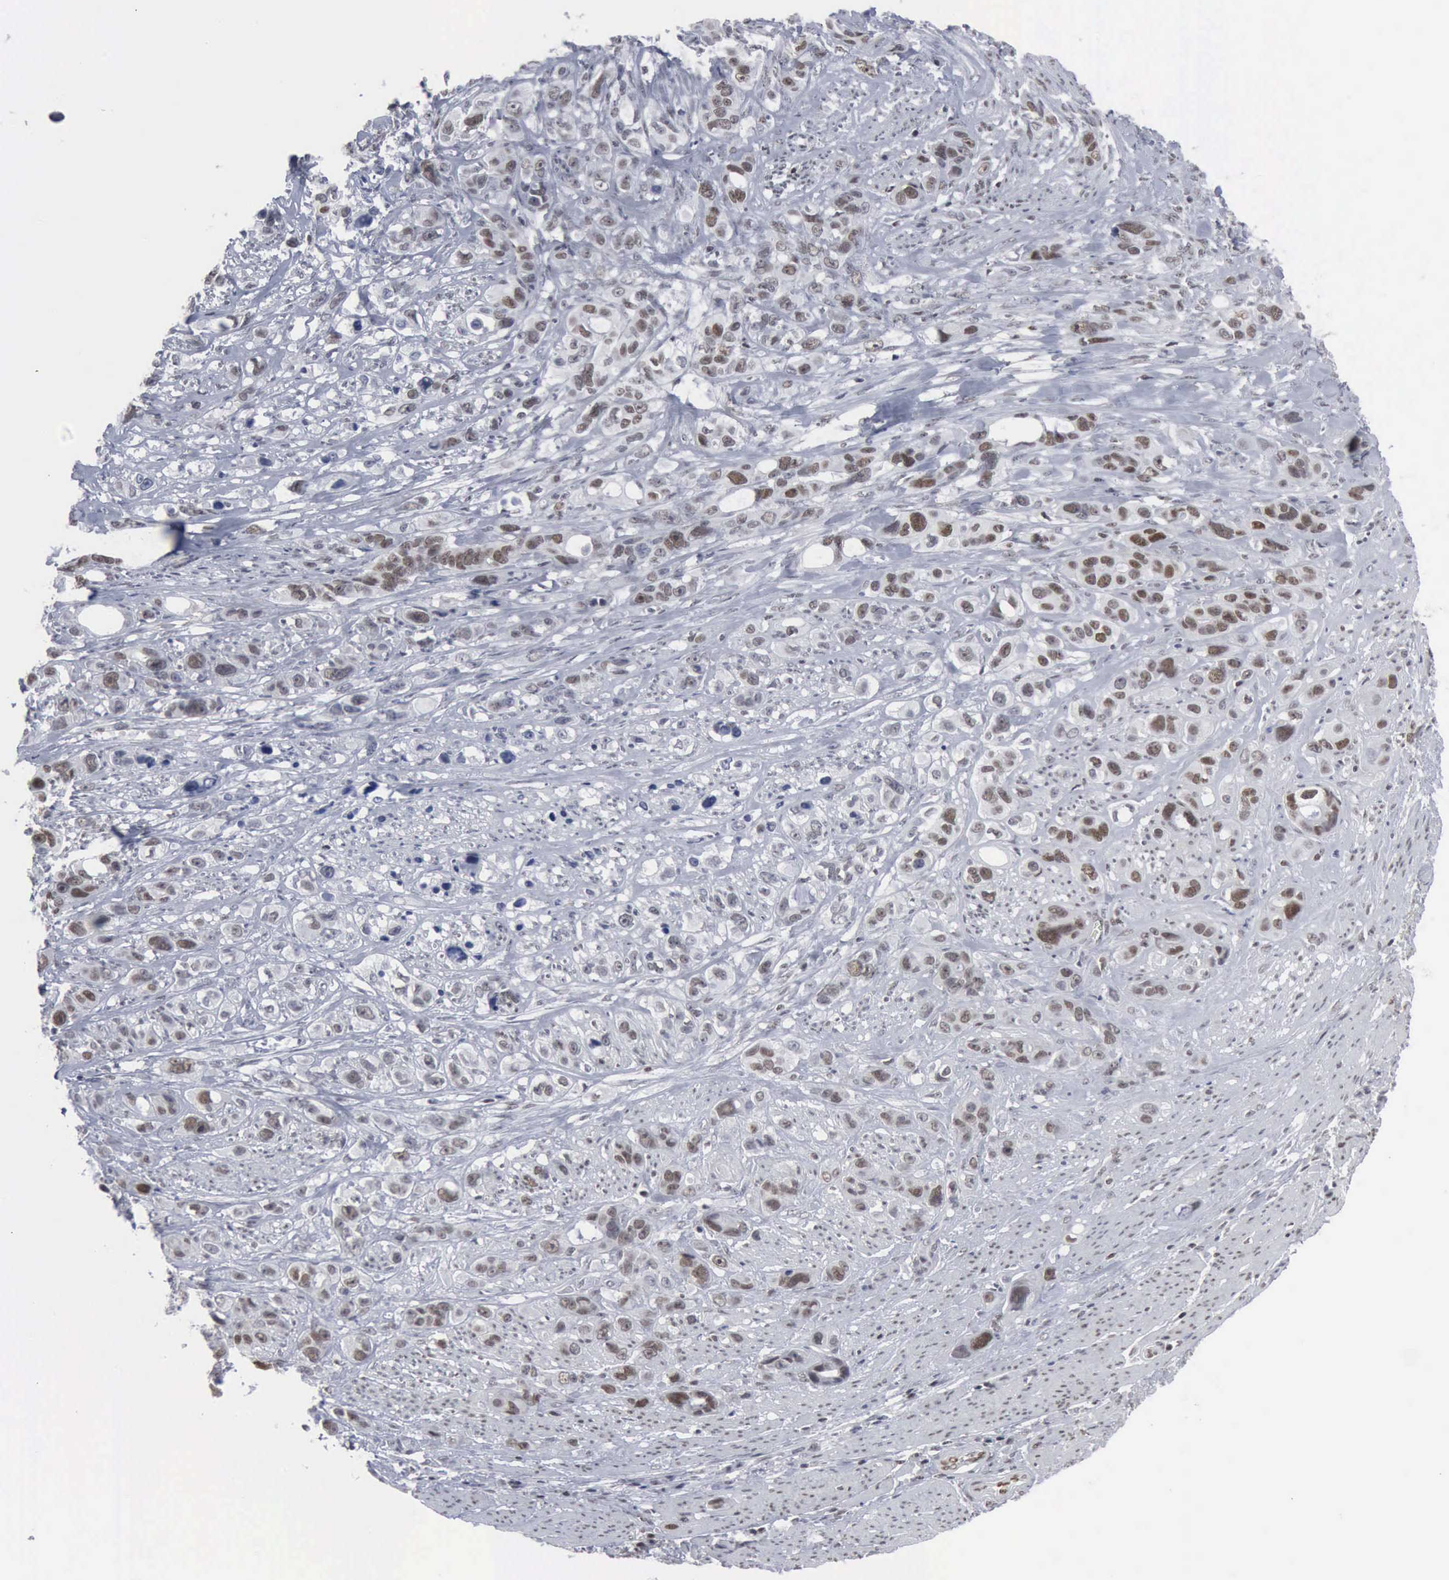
{"staining": {"intensity": "moderate", "quantity": "25%-75%", "location": "nuclear"}, "tissue": "stomach cancer", "cell_type": "Tumor cells", "image_type": "cancer", "snomed": [{"axis": "morphology", "description": "Adenocarcinoma, NOS"}, {"axis": "topography", "description": "Stomach, upper"}], "caption": "Moderate nuclear staining is appreciated in approximately 25%-75% of tumor cells in stomach cancer.", "gene": "XPA", "patient": {"sex": "male", "age": 47}}